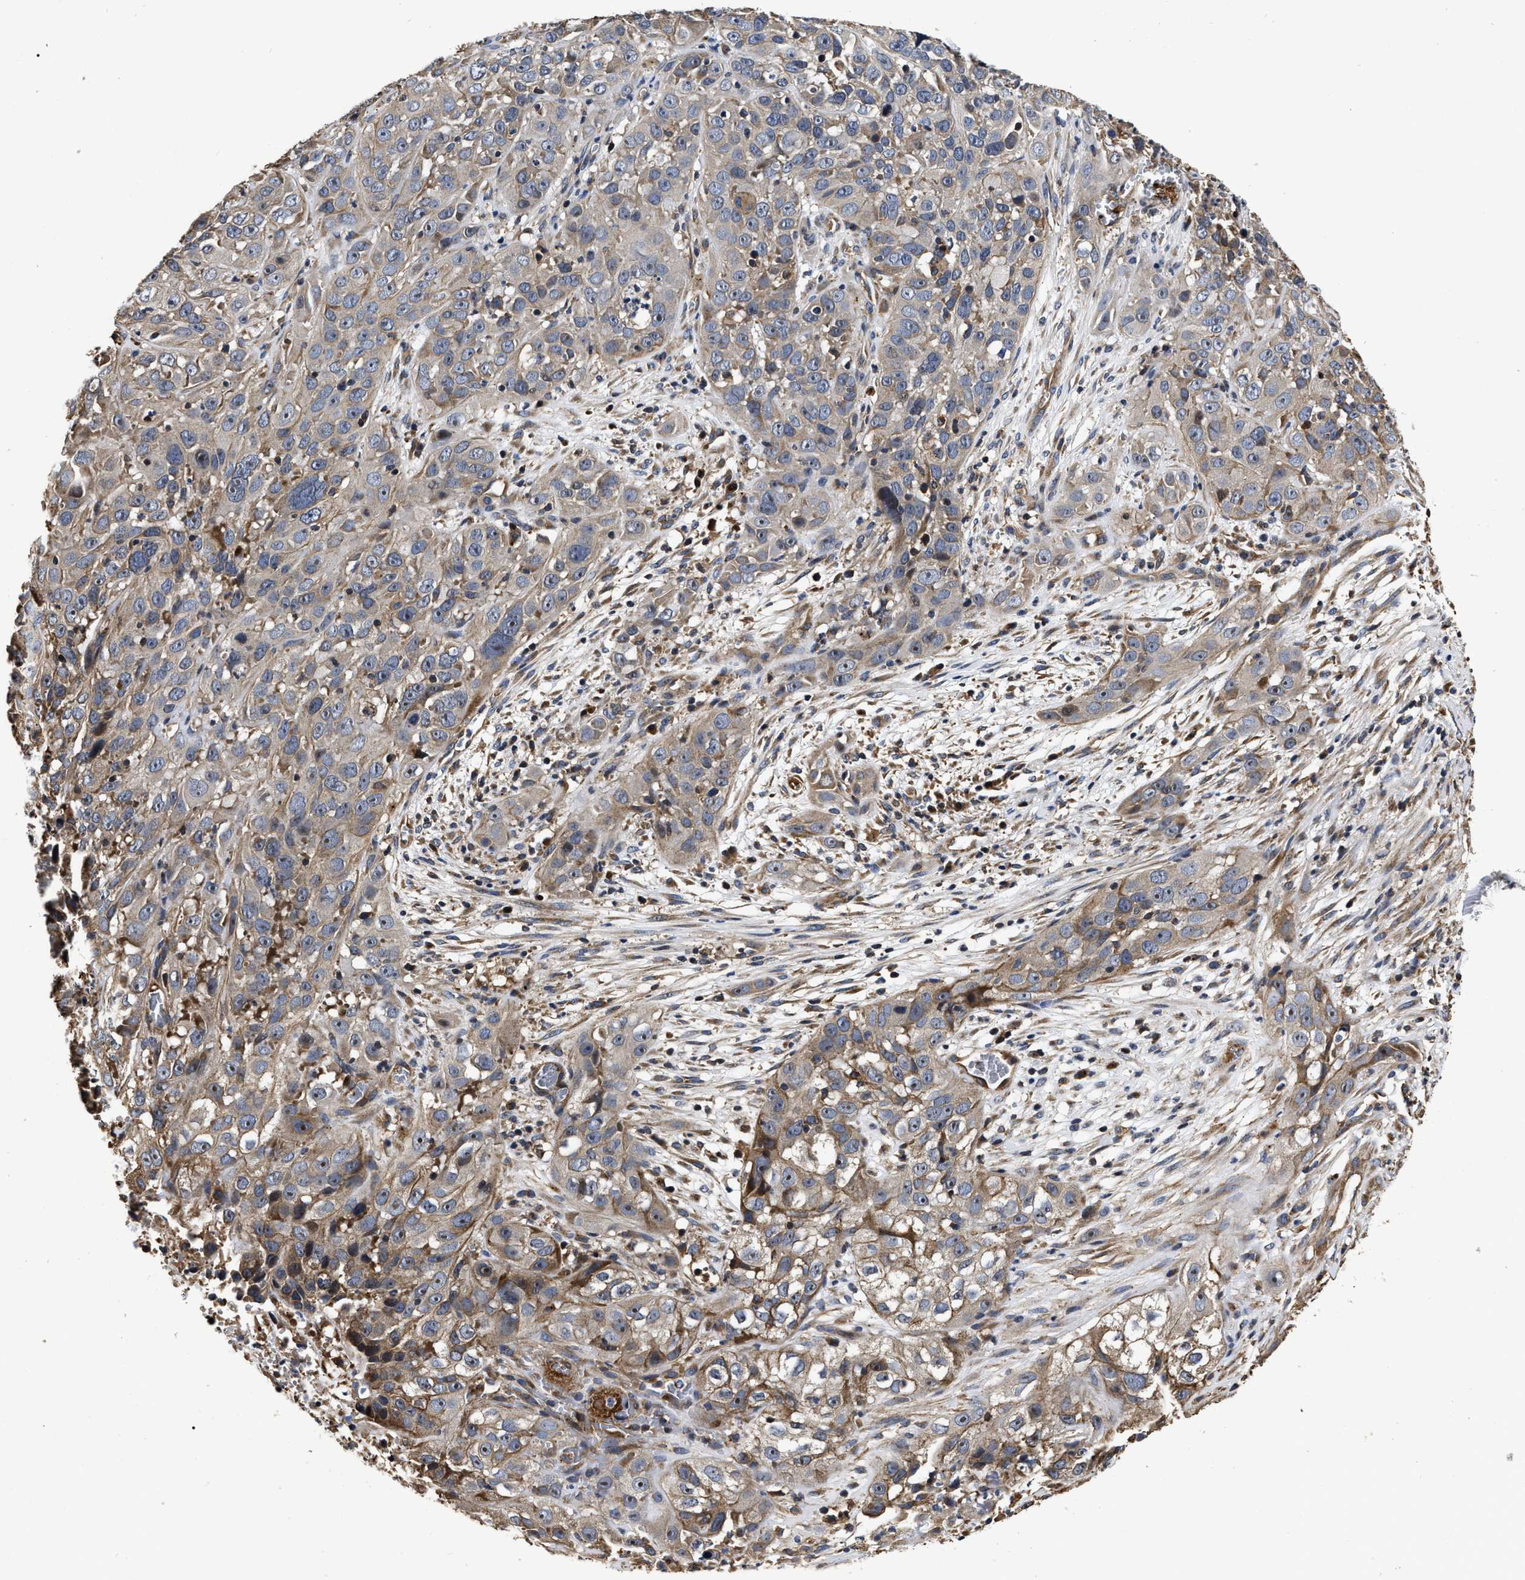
{"staining": {"intensity": "weak", "quantity": "25%-75%", "location": "cytoplasmic/membranous"}, "tissue": "cervical cancer", "cell_type": "Tumor cells", "image_type": "cancer", "snomed": [{"axis": "morphology", "description": "Squamous cell carcinoma, NOS"}, {"axis": "topography", "description": "Cervix"}], "caption": "IHC micrograph of cervical cancer stained for a protein (brown), which reveals low levels of weak cytoplasmic/membranous staining in approximately 25%-75% of tumor cells.", "gene": "ABCG8", "patient": {"sex": "female", "age": 32}}